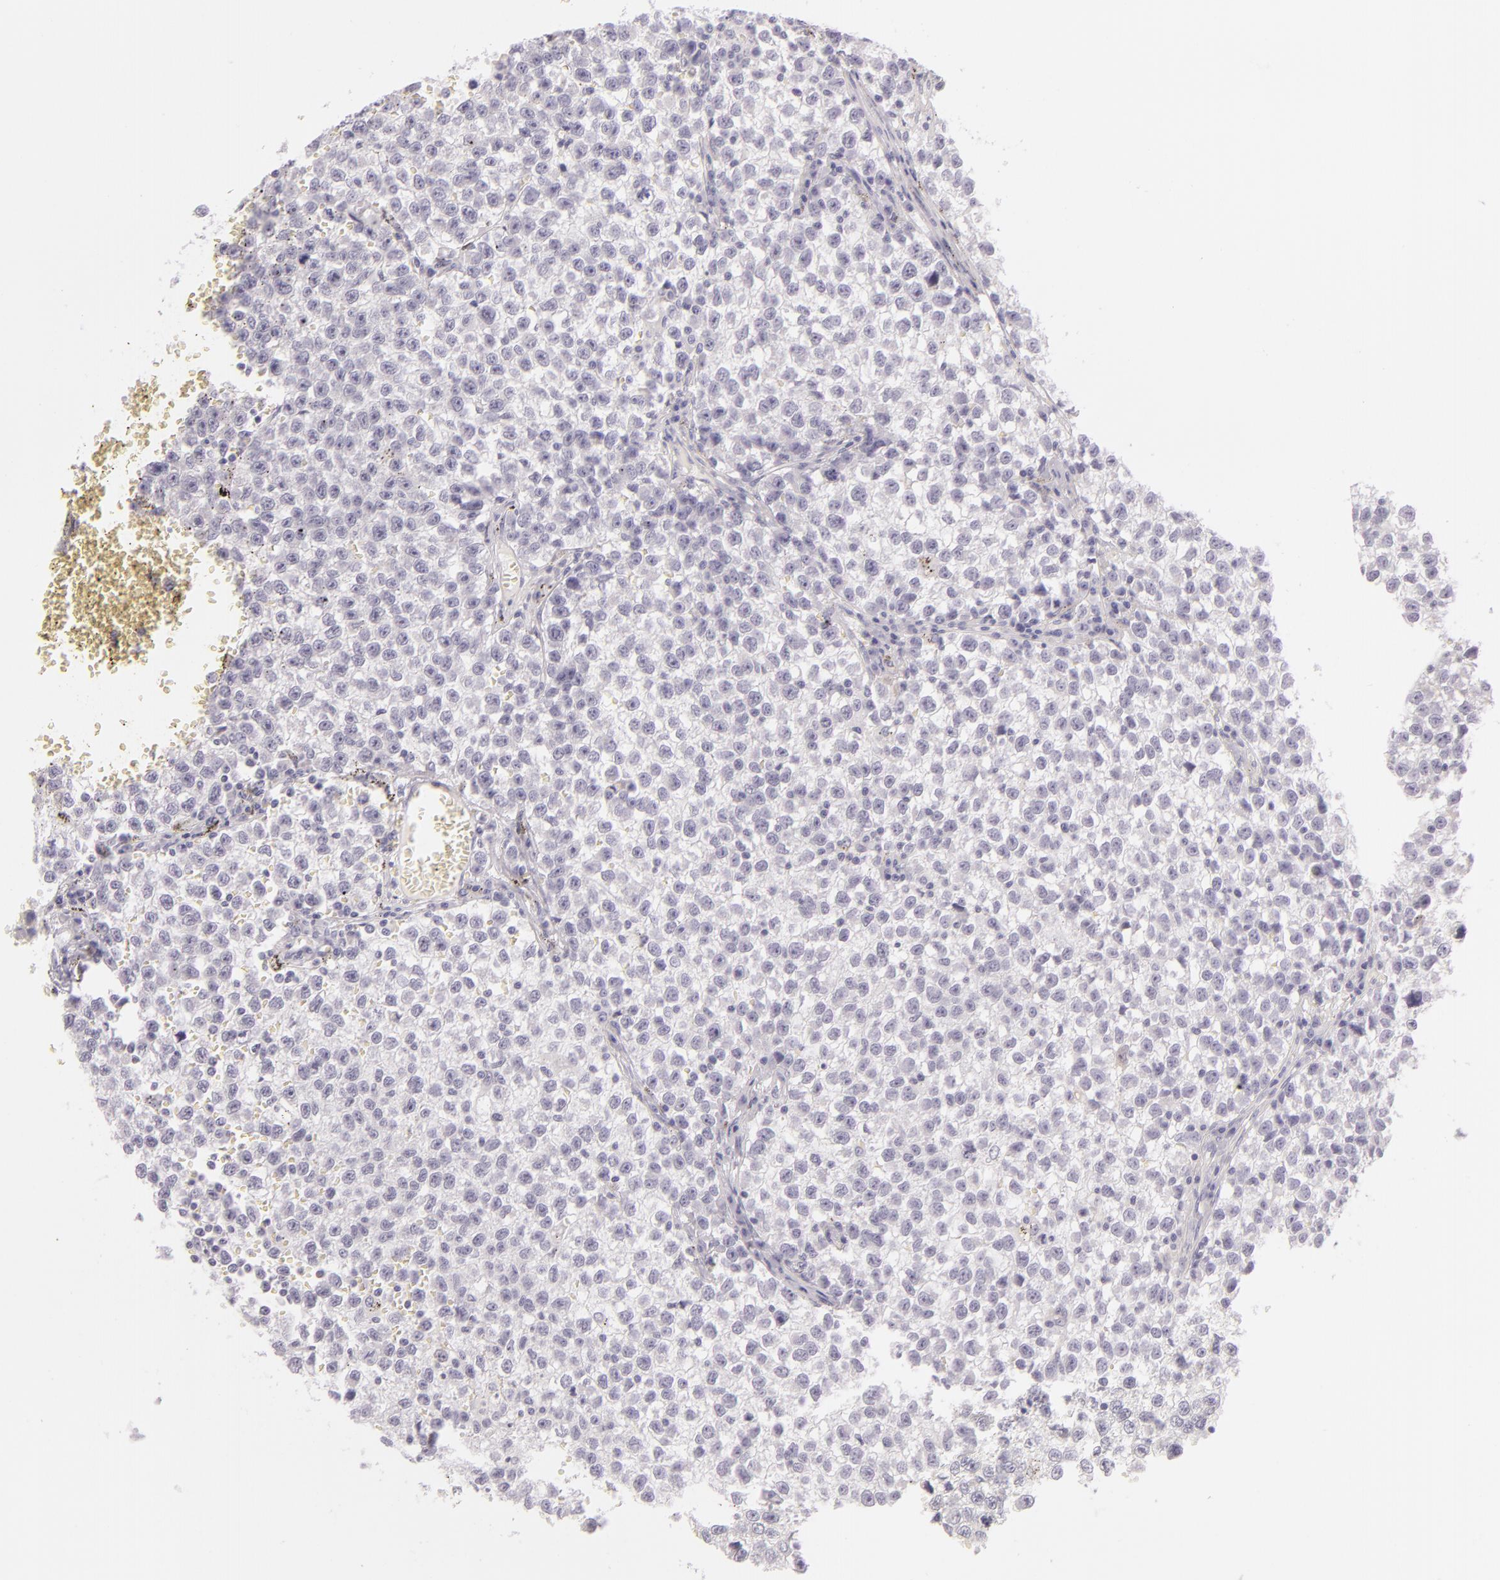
{"staining": {"intensity": "negative", "quantity": "none", "location": "none"}, "tissue": "testis cancer", "cell_type": "Tumor cells", "image_type": "cancer", "snomed": [{"axis": "morphology", "description": "Seminoma, NOS"}, {"axis": "topography", "description": "Testis"}], "caption": "Image shows no significant protein expression in tumor cells of testis cancer.", "gene": "CBS", "patient": {"sex": "male", "age": 35}}